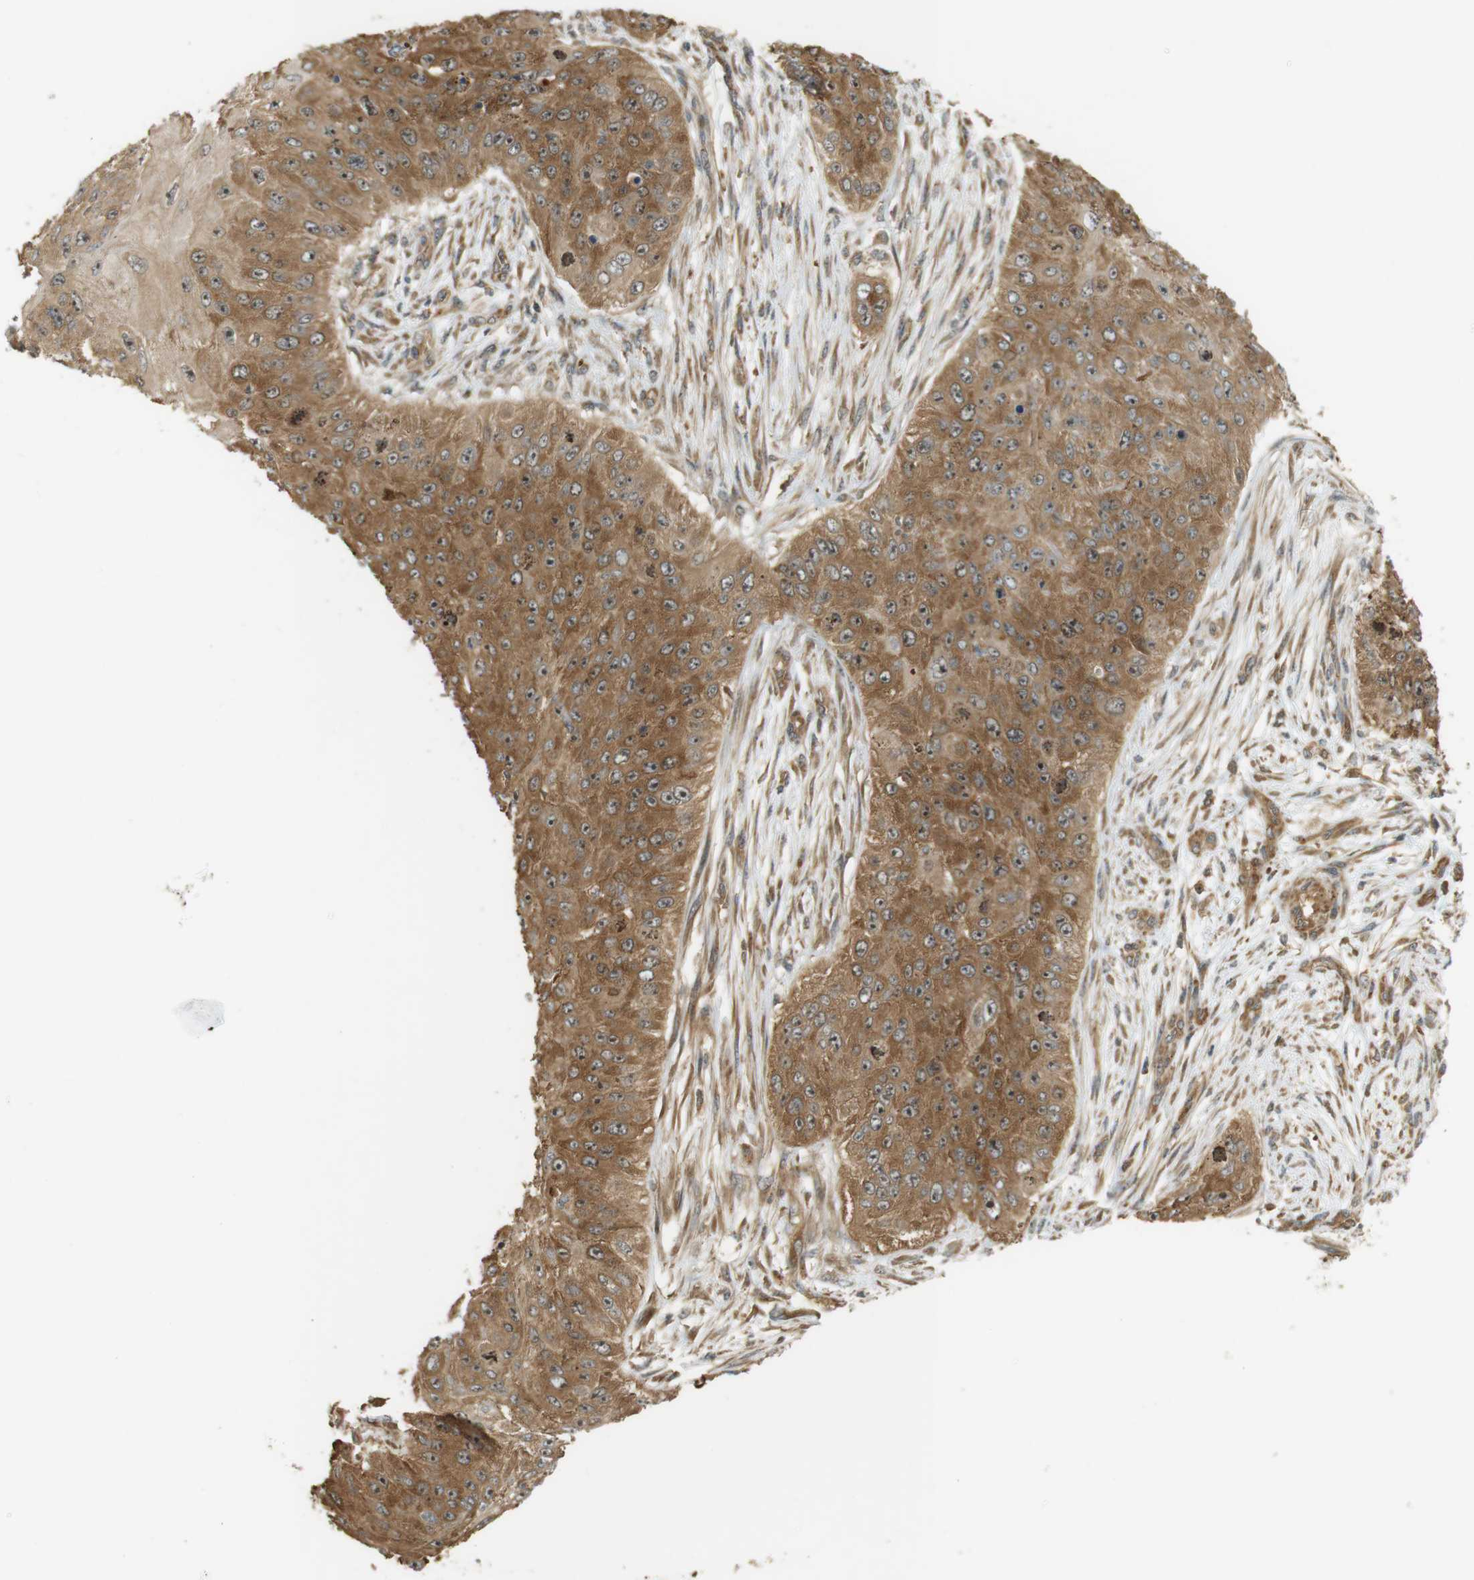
{"staining": {"intensity": "moderate", "quantity": ">75%", "location": "cytoplasmic/membranous,nuclear"}, "tissue": "skin cancer", "cell_type": "Tumor cells", "image_type": "cancer", "snomed": [{"axis": "morphology", "description": "Squamous cell carcinoma, NOS"}, {"axis": "topography", "description": "Skin"}], "caption": "An image showing moderate cytoplasmic/membranous and nuclear expression in about >75% of tumor cells in squamous cell carcinoma (skin), as visualized by brown immunohistochemical staining.", "gene": "PA2G4", "patient": {"sex": "female", "age": 80}}